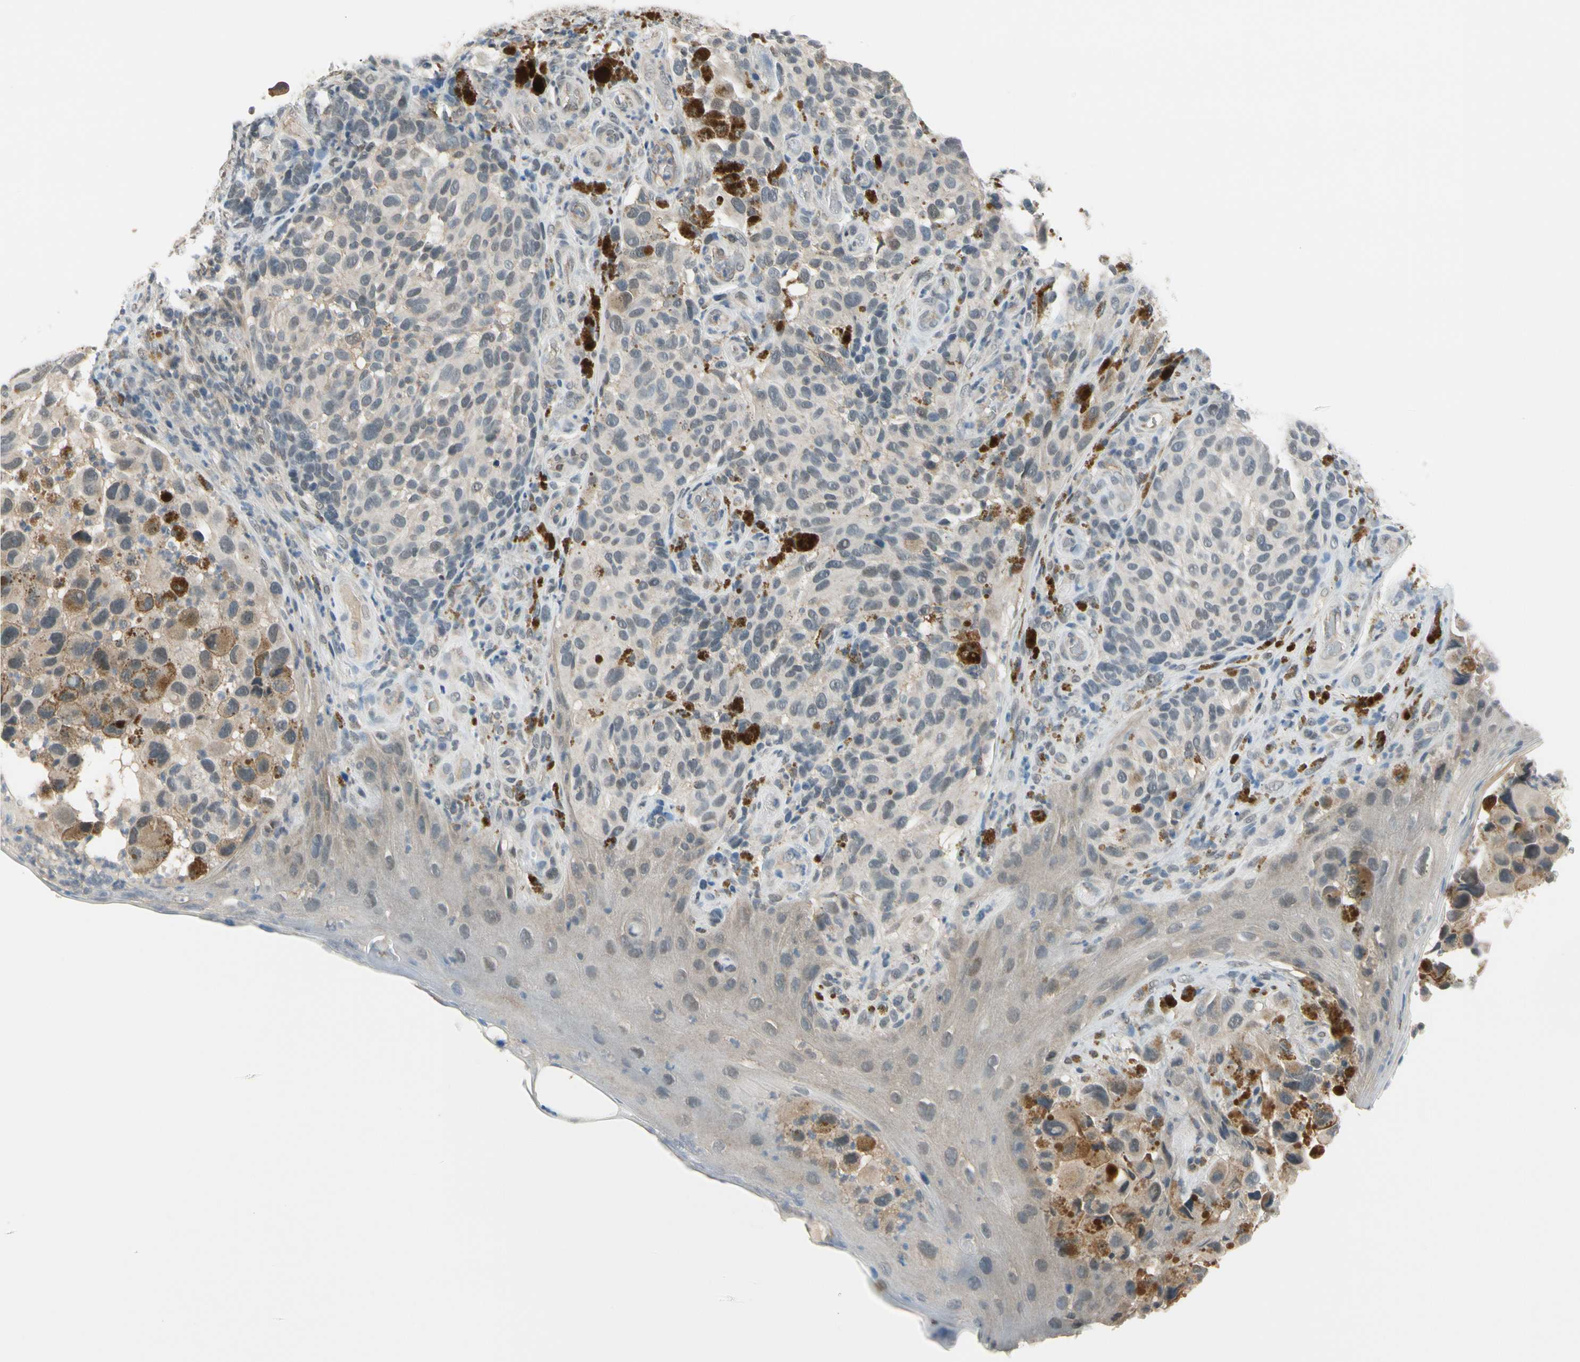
{"staining": {"intensity": "weak", "quantity": "25%-75%", "location": "cytoplasmic/membranous"}, "tissue": "melanoma", "cell_type": "Tumor cells", "image_type": "cancer", "snomed": [{"axis": "morphology", "description": "Malignant melanoma, NOS"}, {"axis": "topography", "description": "Skin"}], "caption": "Malignant melanoma tissue reveals weak cytoplasmic/membranous expression in approximately 25%-75% of tumor cells, visualized by immunohistochemistry.", "gene": "TAF12", "patient": {"sex": "female", "age": 73}}